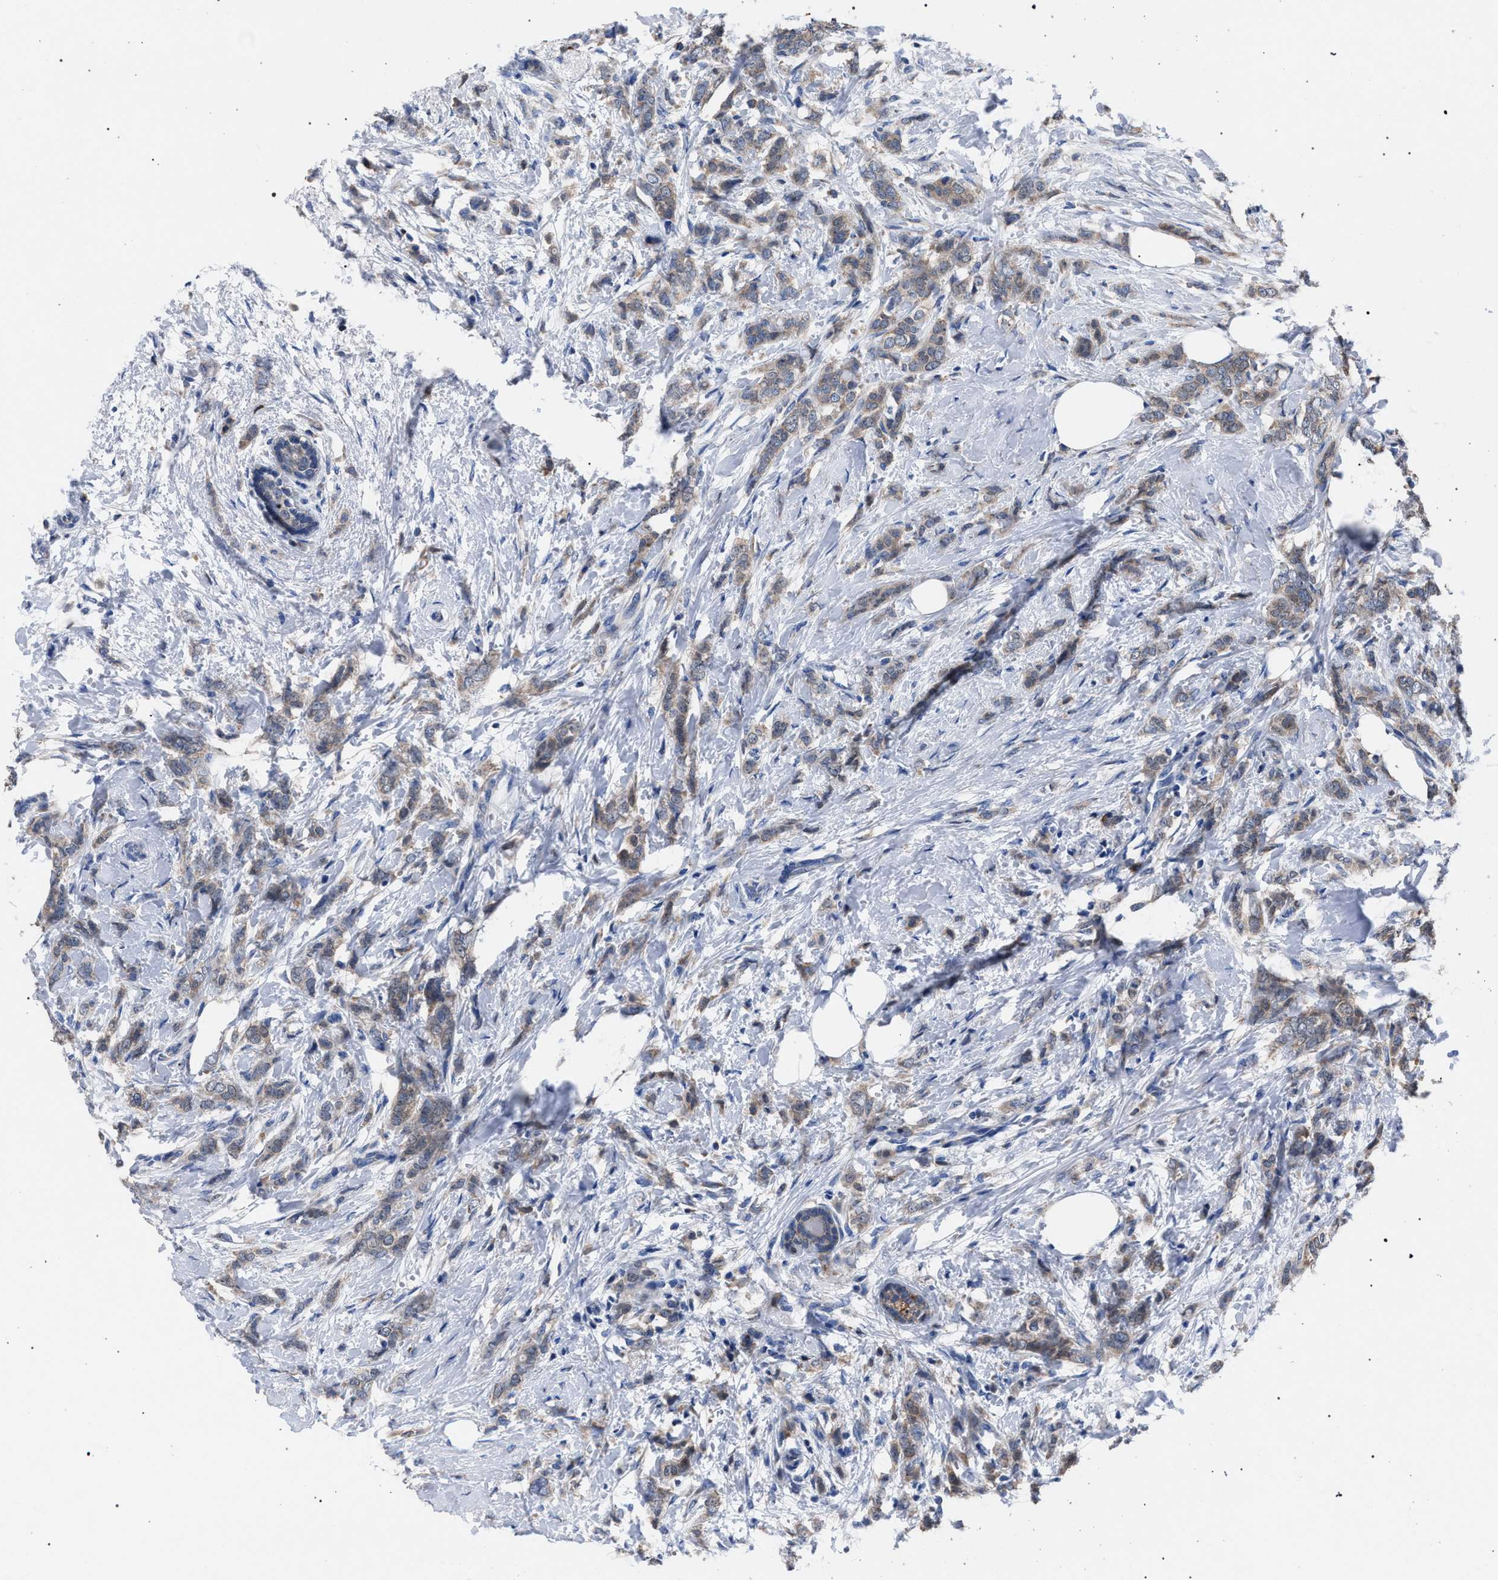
{"staining": {"intensity": "weak", "quantity": ">75%", "location": "cytoplasmic/membranous"}, "tissue": "breast cancer", "cell_type": "Tumor cells", "image_type": "cancer", "snomed": [{"axis": "morphology", "description": "Lobular carcinoma, in situ"}, {"axis": "morphology", "description": "Lobular carcinoma"}, {"axis": "topography", "description": "Breast"}], "caption": "This is an image of immunohistochemistry (IHC) staining of breast cancer, which shows weak staining in the cytoplasmic/membranous of tumor cells.", "gene": "CRYZ", "patient": {"sex": "female", "age": 41}}